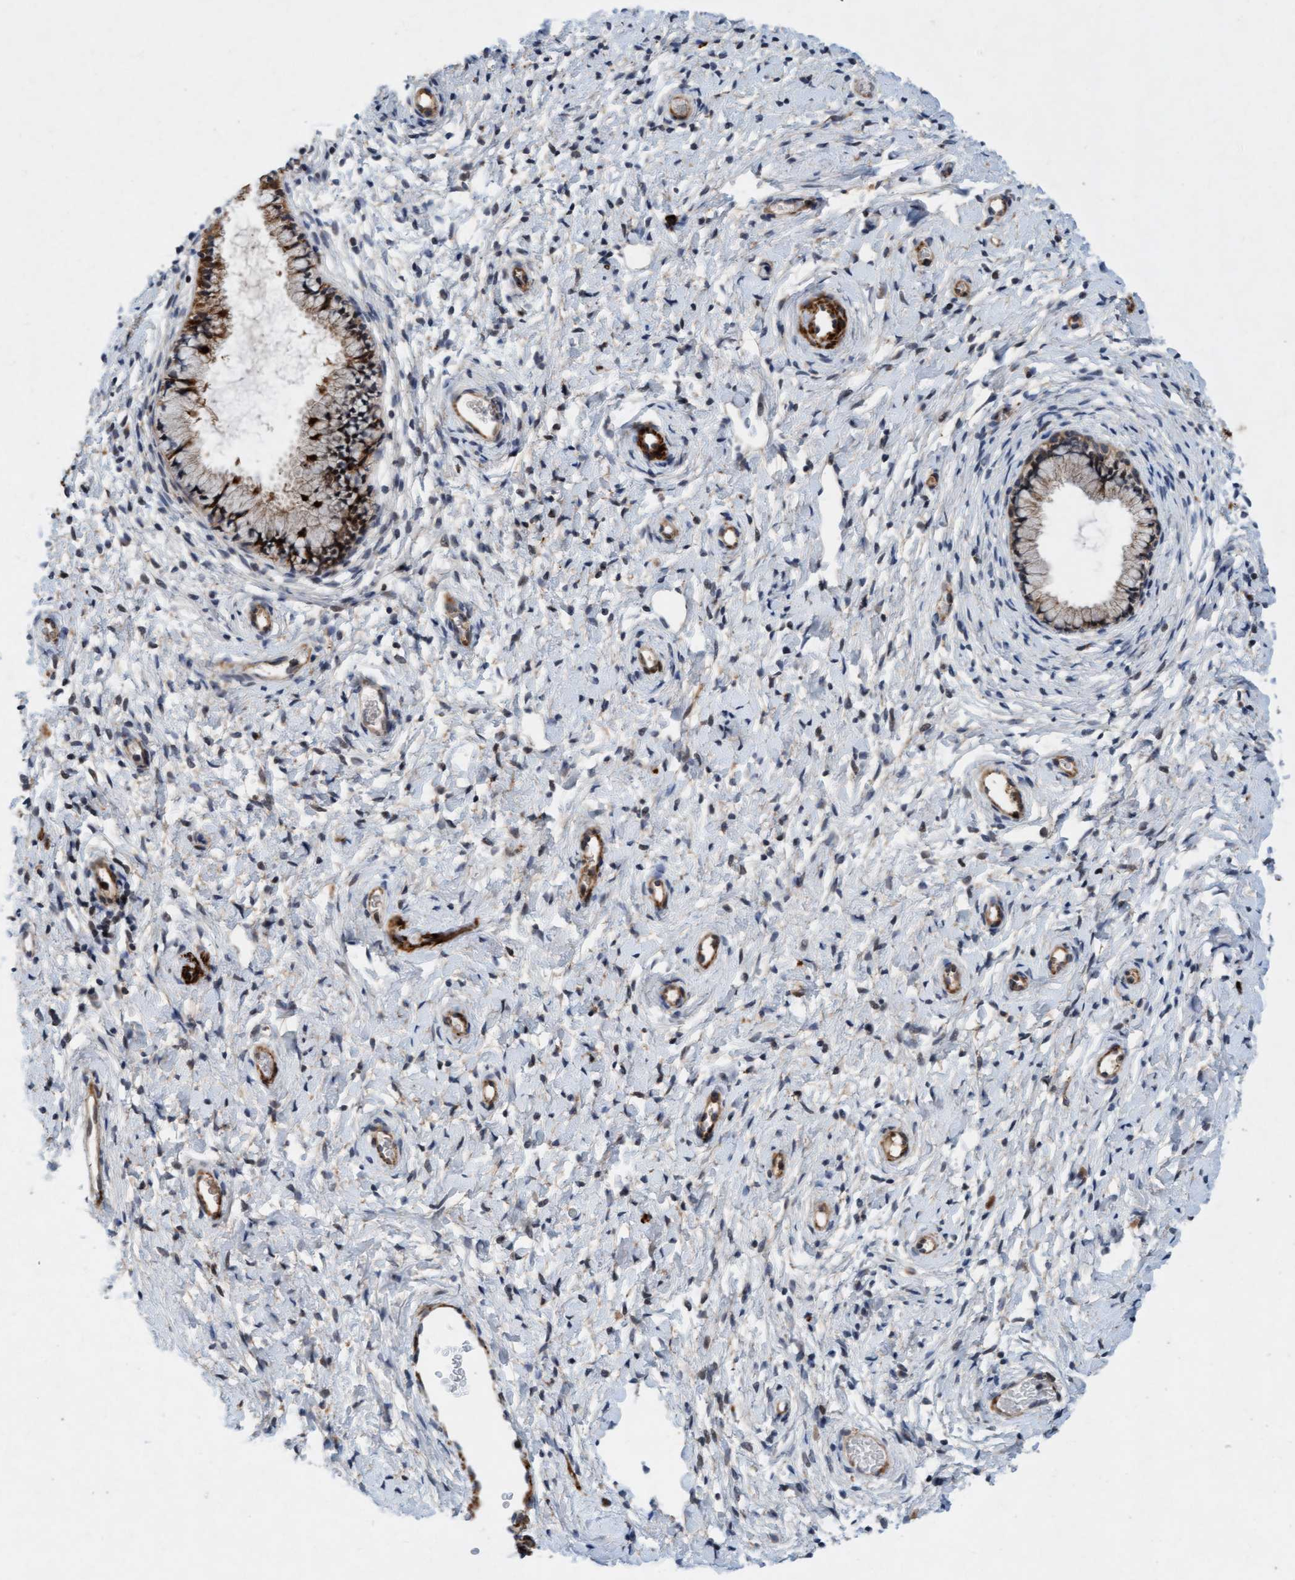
{"staining": {"intensity": "moderate", "quantity": ">75%", "location": "cytoplasmic/membranous"}, "tissue": "cervix", "cell_type": "Glandular cells", "image_type": "normal", "snomed": [{"axis": "morphology", "description": "Normal tissue, NOS"}, {"axis": "topography", "description": "Cervix"}], "caption": "The photomicrograph demonstrates staining of normal cervix, revealing moderate cytoplasmic/membranous protein expression (brown color) within glandular cells. (IHC, brightfield microscopy, high magnification).", "gene": "TMEM70", "patient": {"sex": "female", "age": 72}}